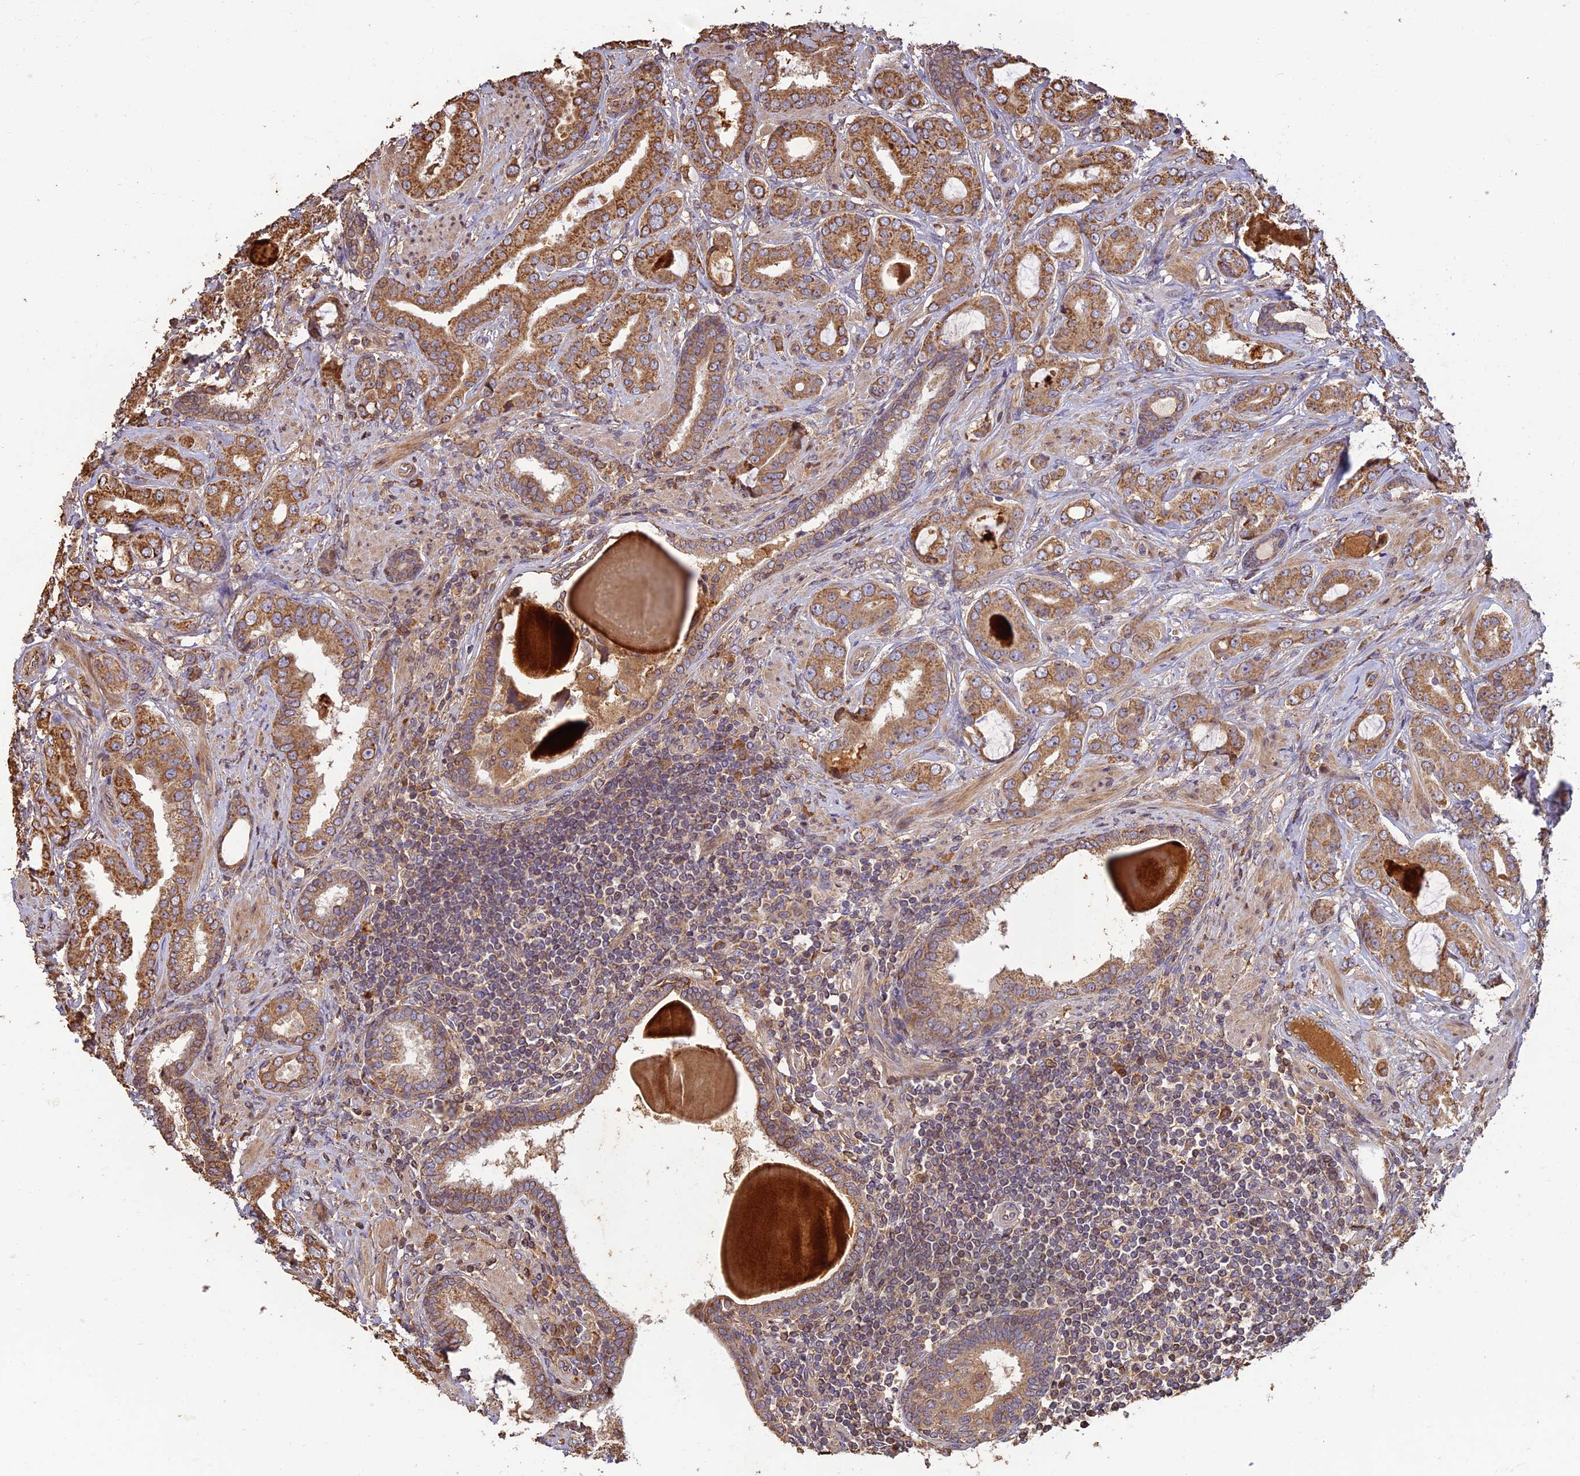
{"staining": {"intensity": "moderate", "quantity": ">75%", "location": "cytoplasmic/membranous"}, "tissue": "prostate cancer", "cell_type": "Tumor cells", "image_type": "cancer", "snomed": [{"axis": "morphology", "description": "Adenocarcinoma, Low grade"}, {"axis": "topography", "description": "Prostate"}], "caption": "A brown stain shows moderate cytoplasmic/membranous expression of a protein in prostate cancer tumor cells. Nuclei are stained in blue.", "gene": "CORO1C", "patient": {"sex": "male", "age": 57}}